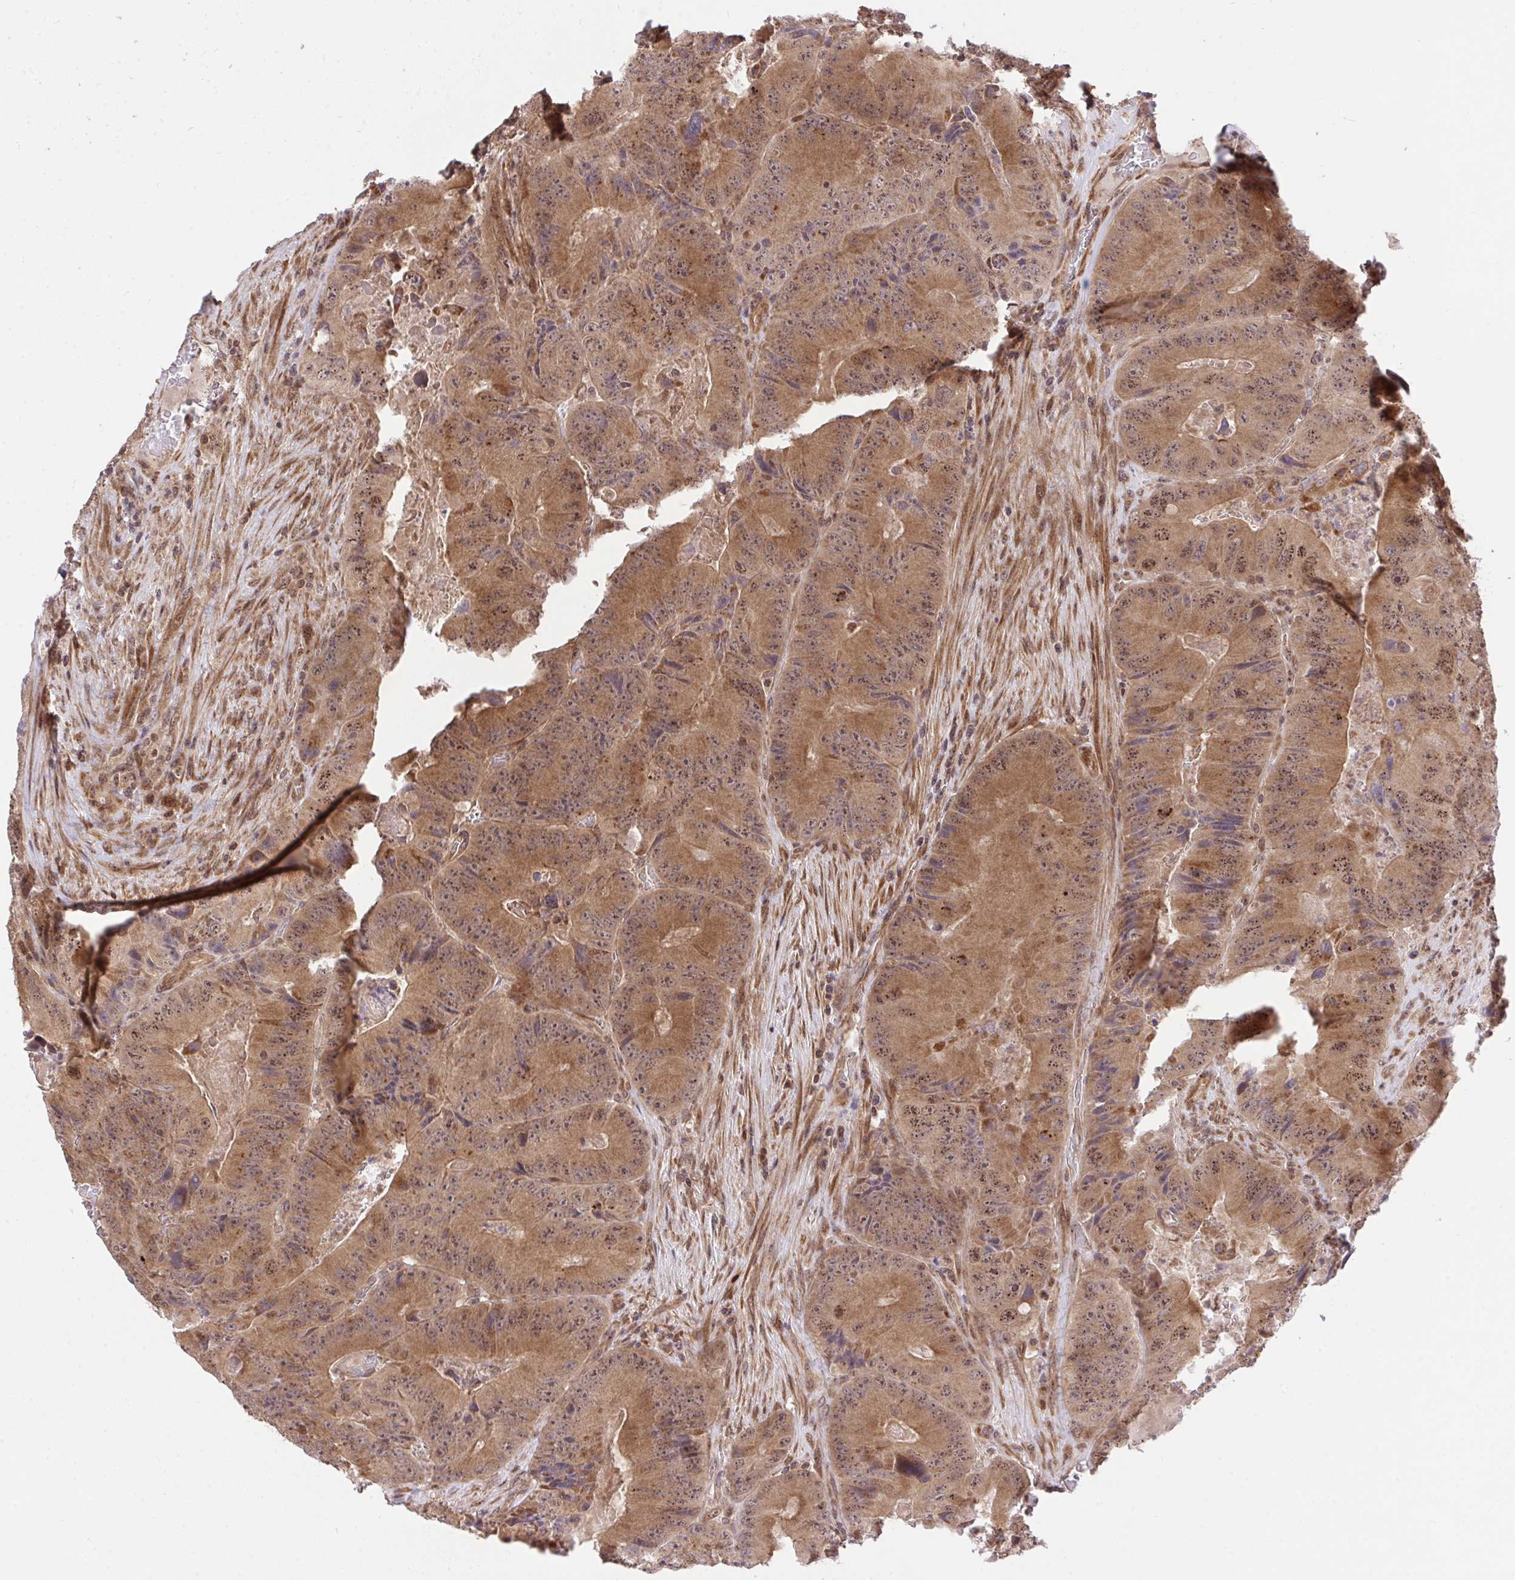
{"staining": {"intensity": "moderate", "quantity": ">75%", "location": "cytoplasmic/membranous"}, "tissue": "colorectal cancer", "cell_type": "Tumor cells", "image_type": "cancer", "snomed": [{"axis": "morphology", "description": "Adenocarcinoma, NOS"}, {"axis": "topography", "description": "Colon"}], "caption": "There is medium levels of moderate cytoplasmic/membranous expression in tumor cells of colorectal cancer (adenocarcinoma), as demonstrated by immunohistochemical staining (brown color).", "gene": "ERI1", "patient": {"sex": "female", "age": 86}}